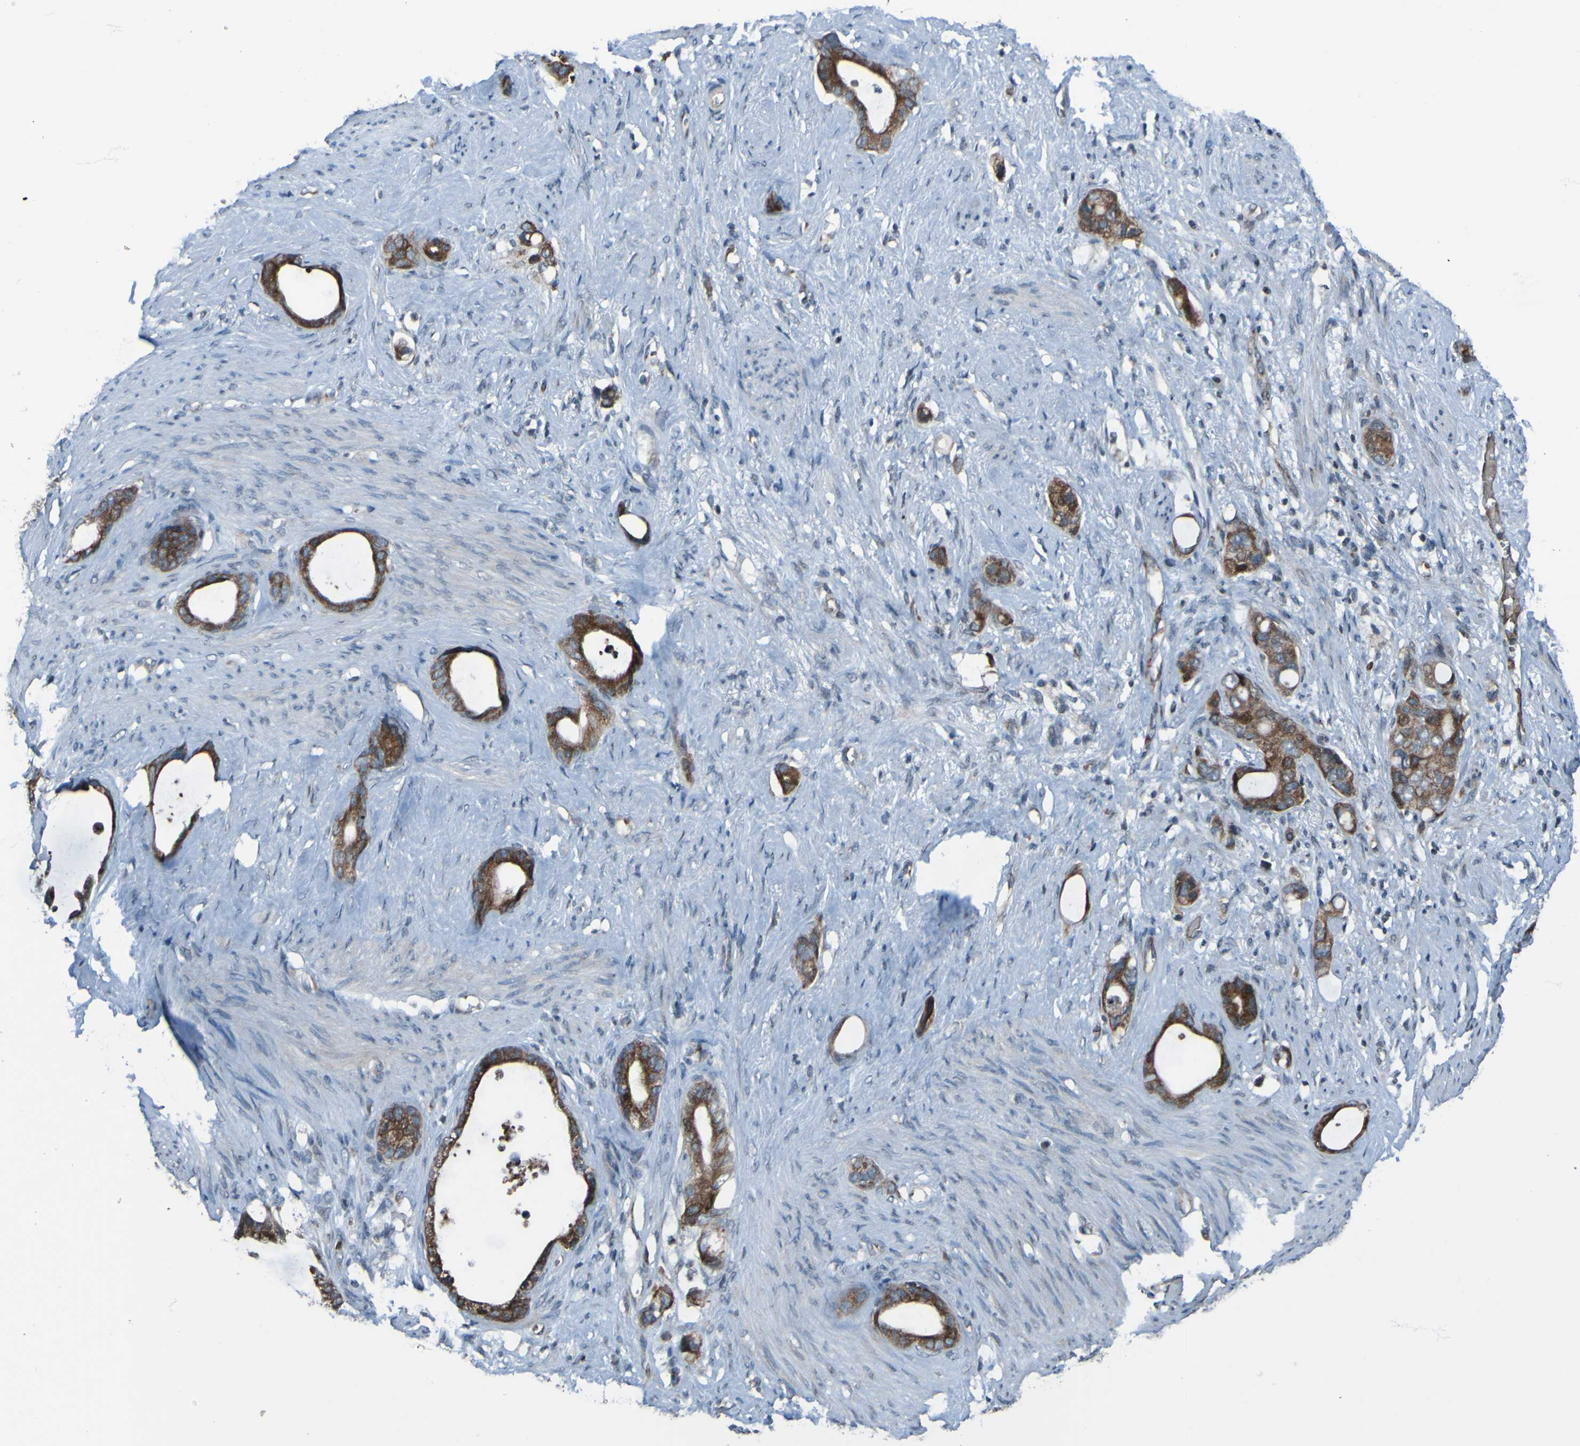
{"staining": {"intensity": "strong", "quantity": ">75%", "location": "cytoplasmic/membranous"}, "tissue": "stomach cancer", "cell_type": "Tumor cells", "image_type": "cancer", "snomed": [{"axis": "morphology", "description": "Adenocarcinoma, NOS"}, {"axis": "topography", "description": "Stomach"}], "caption": "Human stomach cancer (adenocarcinoma) stained for a protein (brown) reveals strong cytoplasmic/membranous positive positivity in about >75% of tumor cells.", "gene": "UNG", "patient": {"sex": "female", "age": 75}}